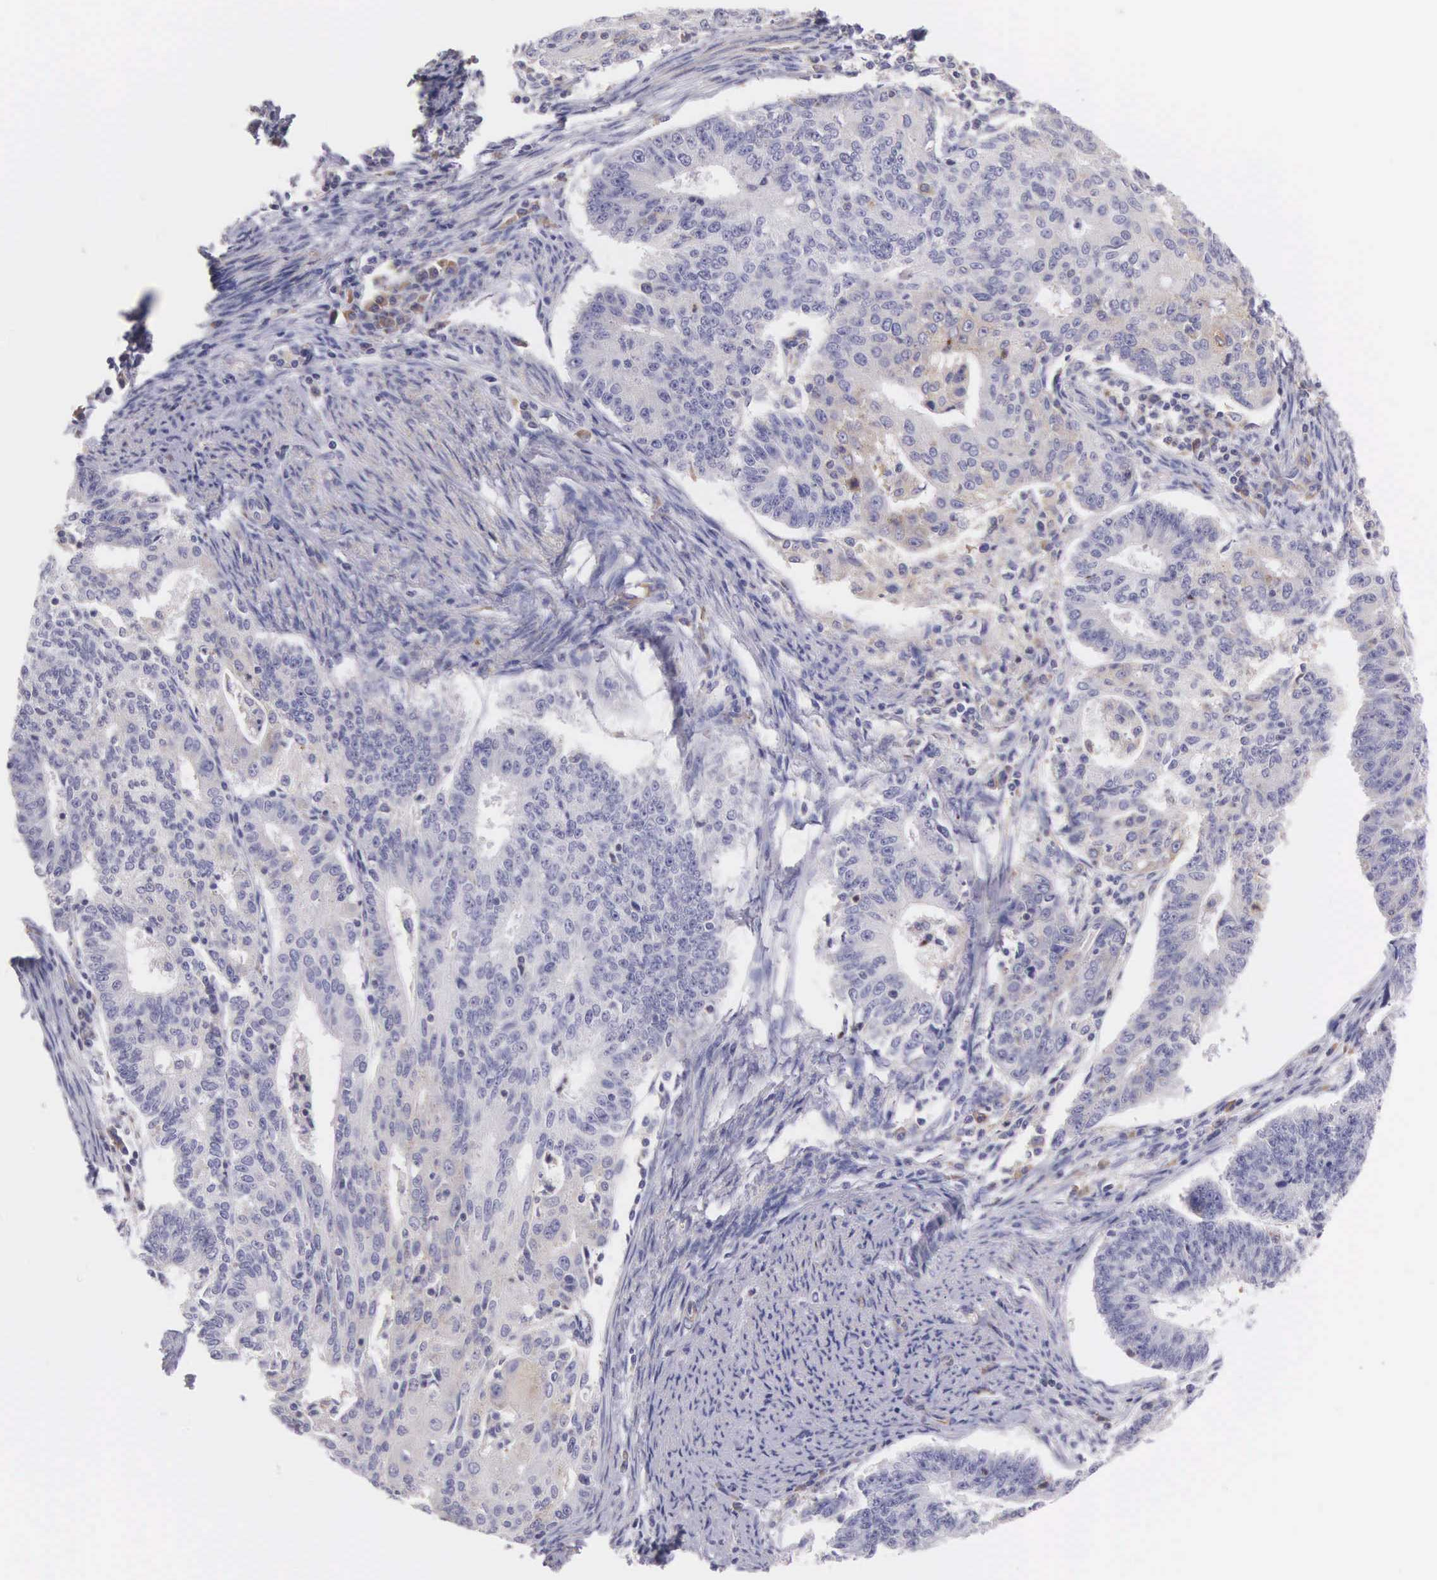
{"staining": {"intensity": "negative", "quantity": "none", "location": "none"}, "tissue": "endometrial cancer", "cell_type": "Tumor cells", "image_type": "cancer", "snomed": [{"axis": "morphology", "description": "Adenocarcinoma, NOS"}, {"axis": "topography", "description": "Endometrium"}], "caption": "A photomicrograph of adenocarcinoma (endometrial) stained for a protein shows no brown staining in tumor cells.", "gene": "OSBPL3", "patient": {"sex": "female", "age": 56}}